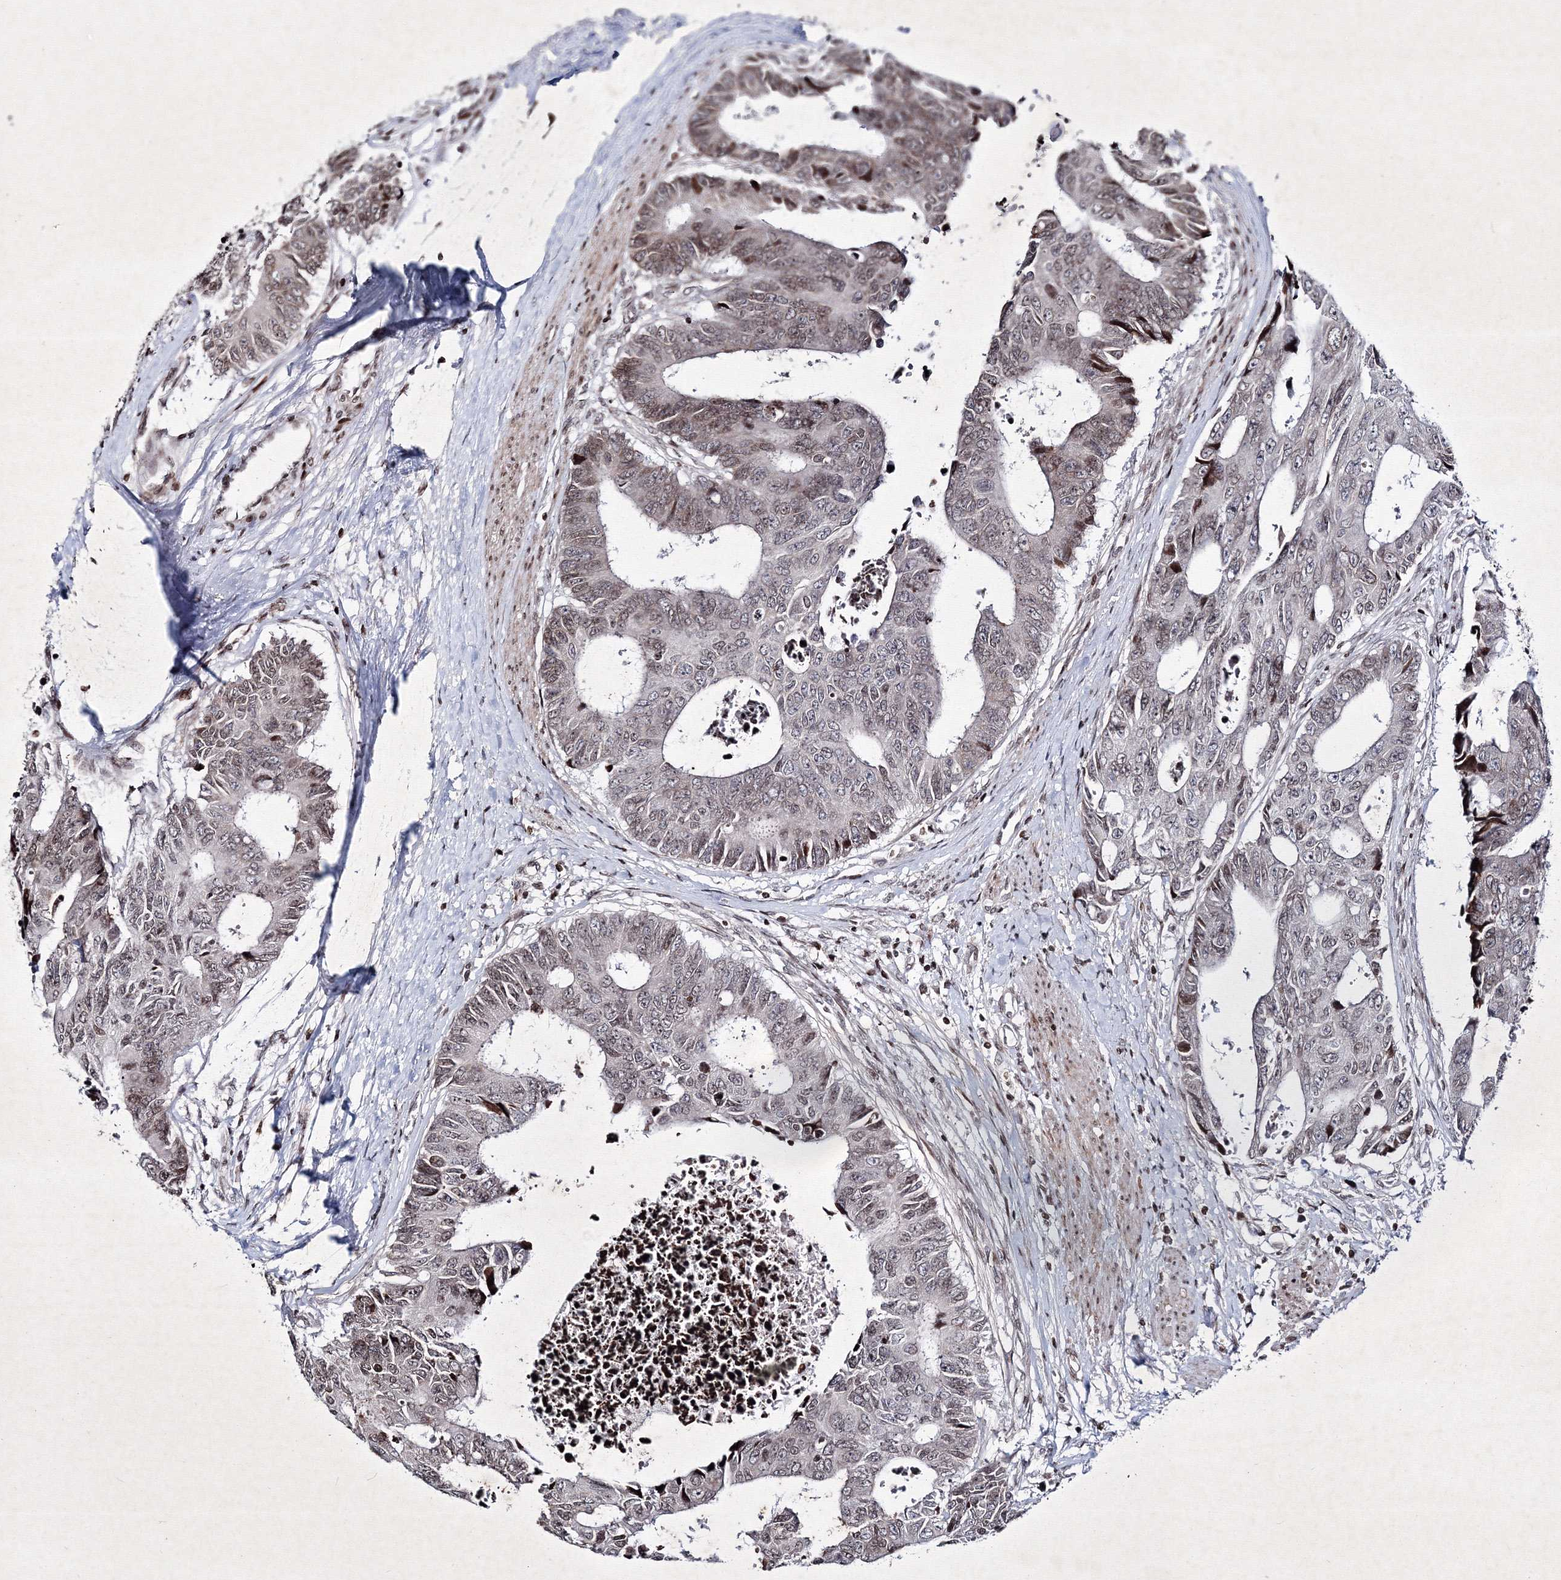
{"staining": {"intensity": "weak", "quantity": "<25%", "location": "nuclear"}, "tissue": "colorectal cancer", "cell_type": "Tumor cells", "image_type": "cancer", "snomed": [{"axis": "morphology", "description": "Adenocarcinoma, NOS"}, {"axis": "topography", "description": "Rectum"}], "caption": "Image shows no significant protein positivity in tumor cells of colorectal cancer (adenocarcinoma).", "gene": "SMIM29", "patient": {"sex": "male", "age": 84}}